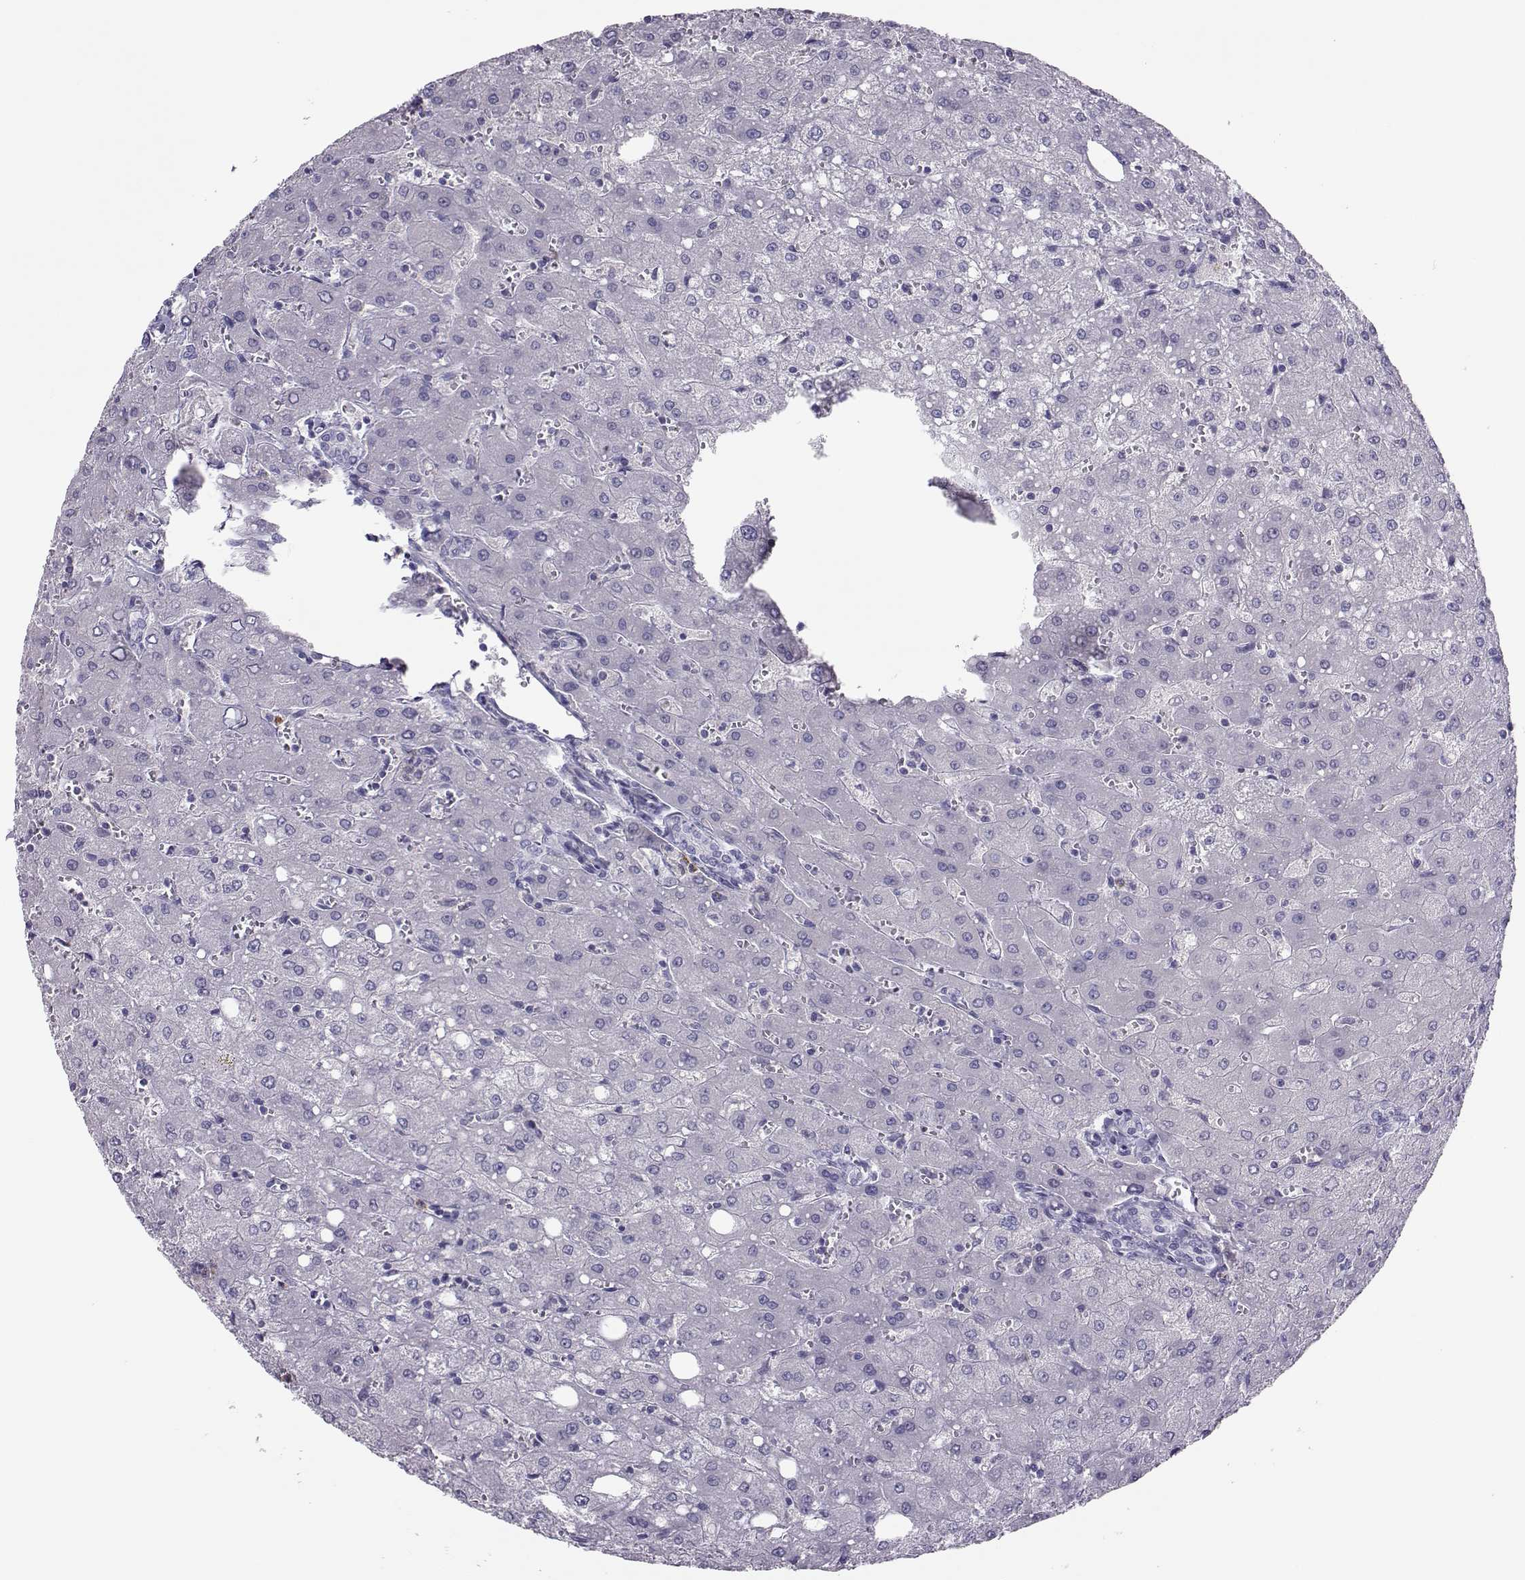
{"staining": {"intensity": "negative", "quantity": "none", "location": "none"}, "tissue": "liver", "cell_type": "Cholangiocytes", "image_type": "normal", "snomed": [{"axis": "morphology", "description": "Normal tissue, NOS"}, {"axis": "topography", "description": "Liver"}], "caption": "DAB immunohistochemical staining of unremarkable human liver shows no significant staining in cholangiocytes.", "gene": "TRPM7", "patient": {"sex": "female", "age": 53}}